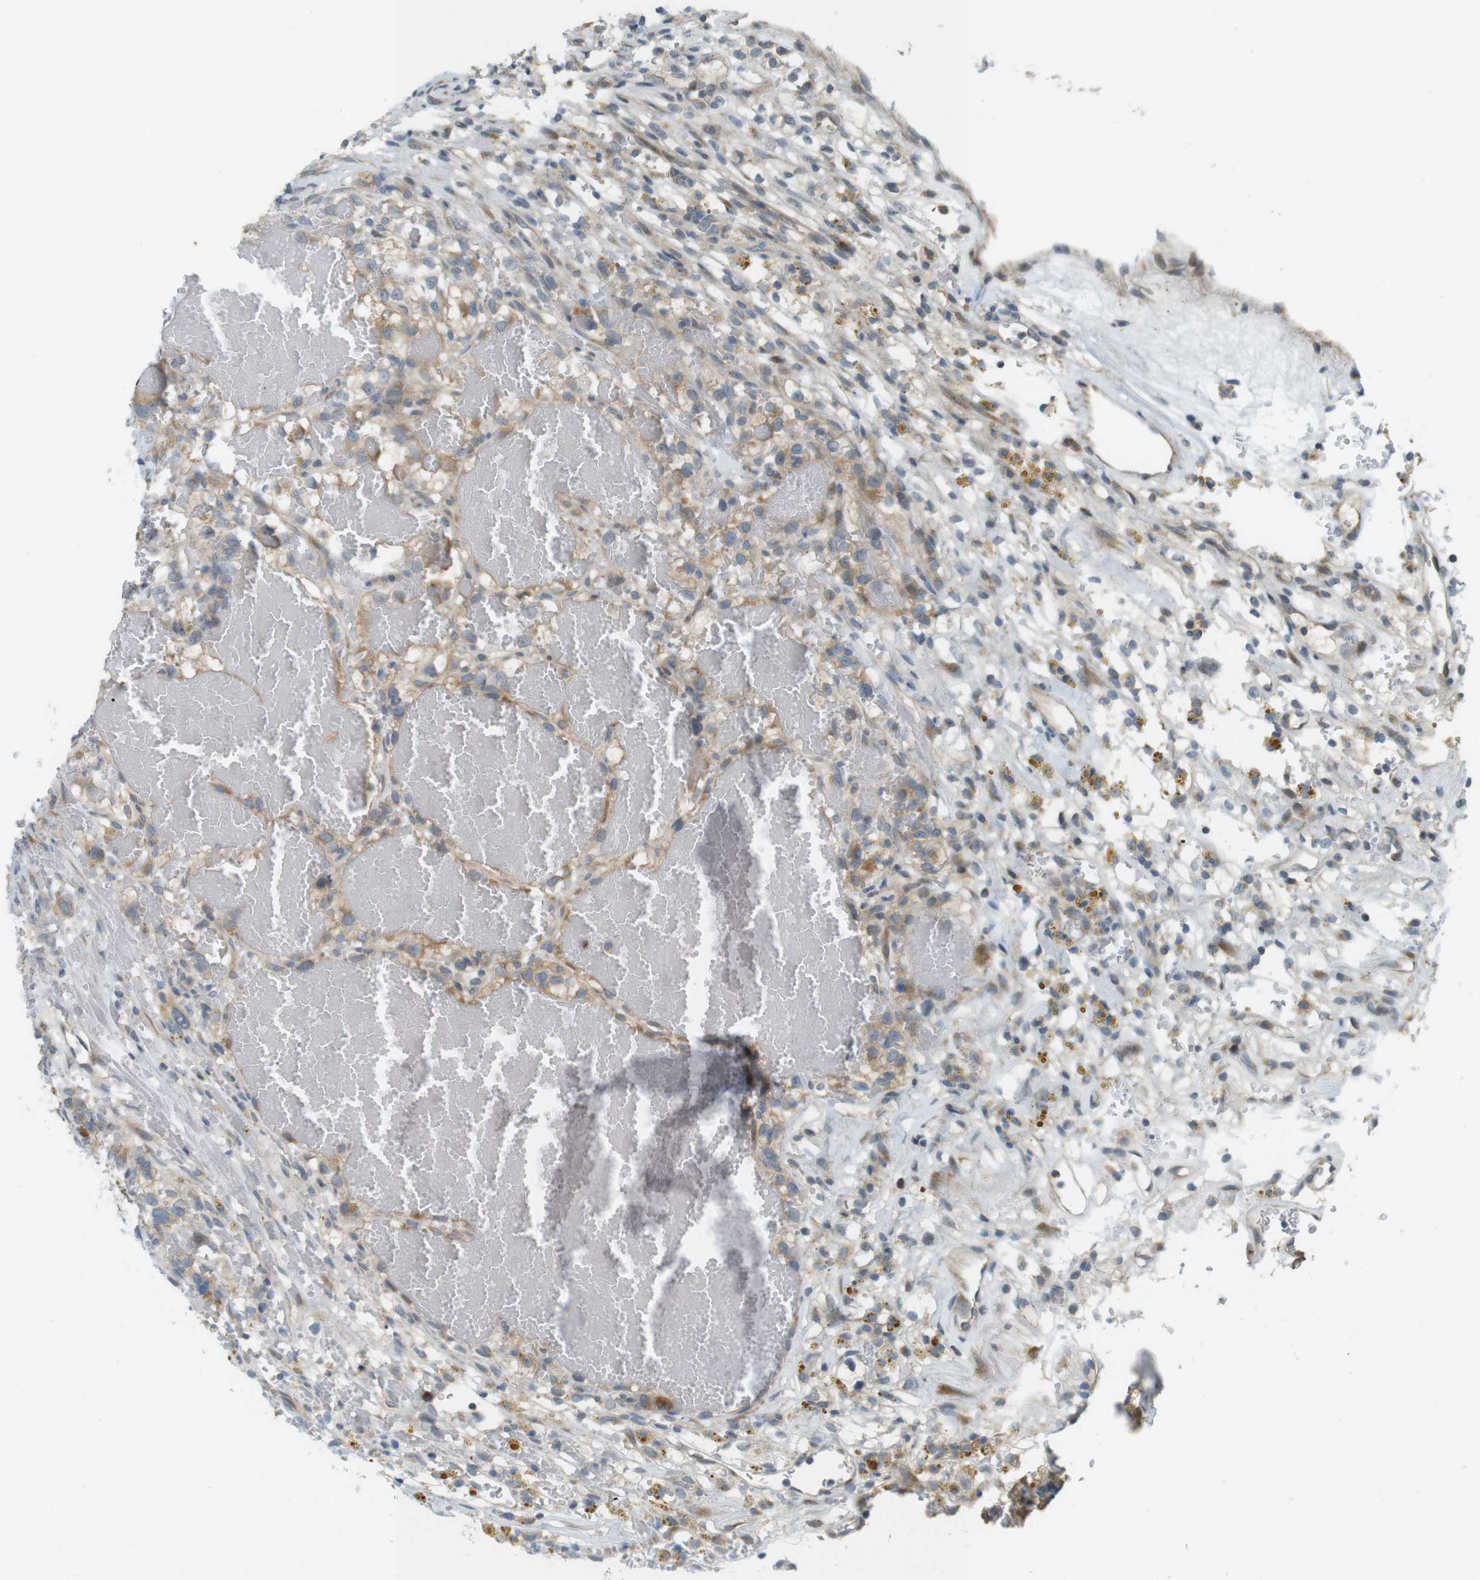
{"staining": {"intensity": "moderate", "quantity": "25%-75%", "location": "cytoplasmic/membranous"}, "tissue": "renal cancer", "cell_type": "Tumor cells", "image_type": "cancer", "snomed": [{"axis": "morphology", "description": "Adenocarcinoma, NOS"}, {"axis": "topography", "description": "Kidney"}], "caption": "Protein analysis of renal cancer (adenocarcinoma) tissue exhibits moderate cytoplasmic/membranous positivity in approximately 25%-75% of tumor cells.", "gene": "CLRN3", "patient": {"sex": "female", "age": 57}}